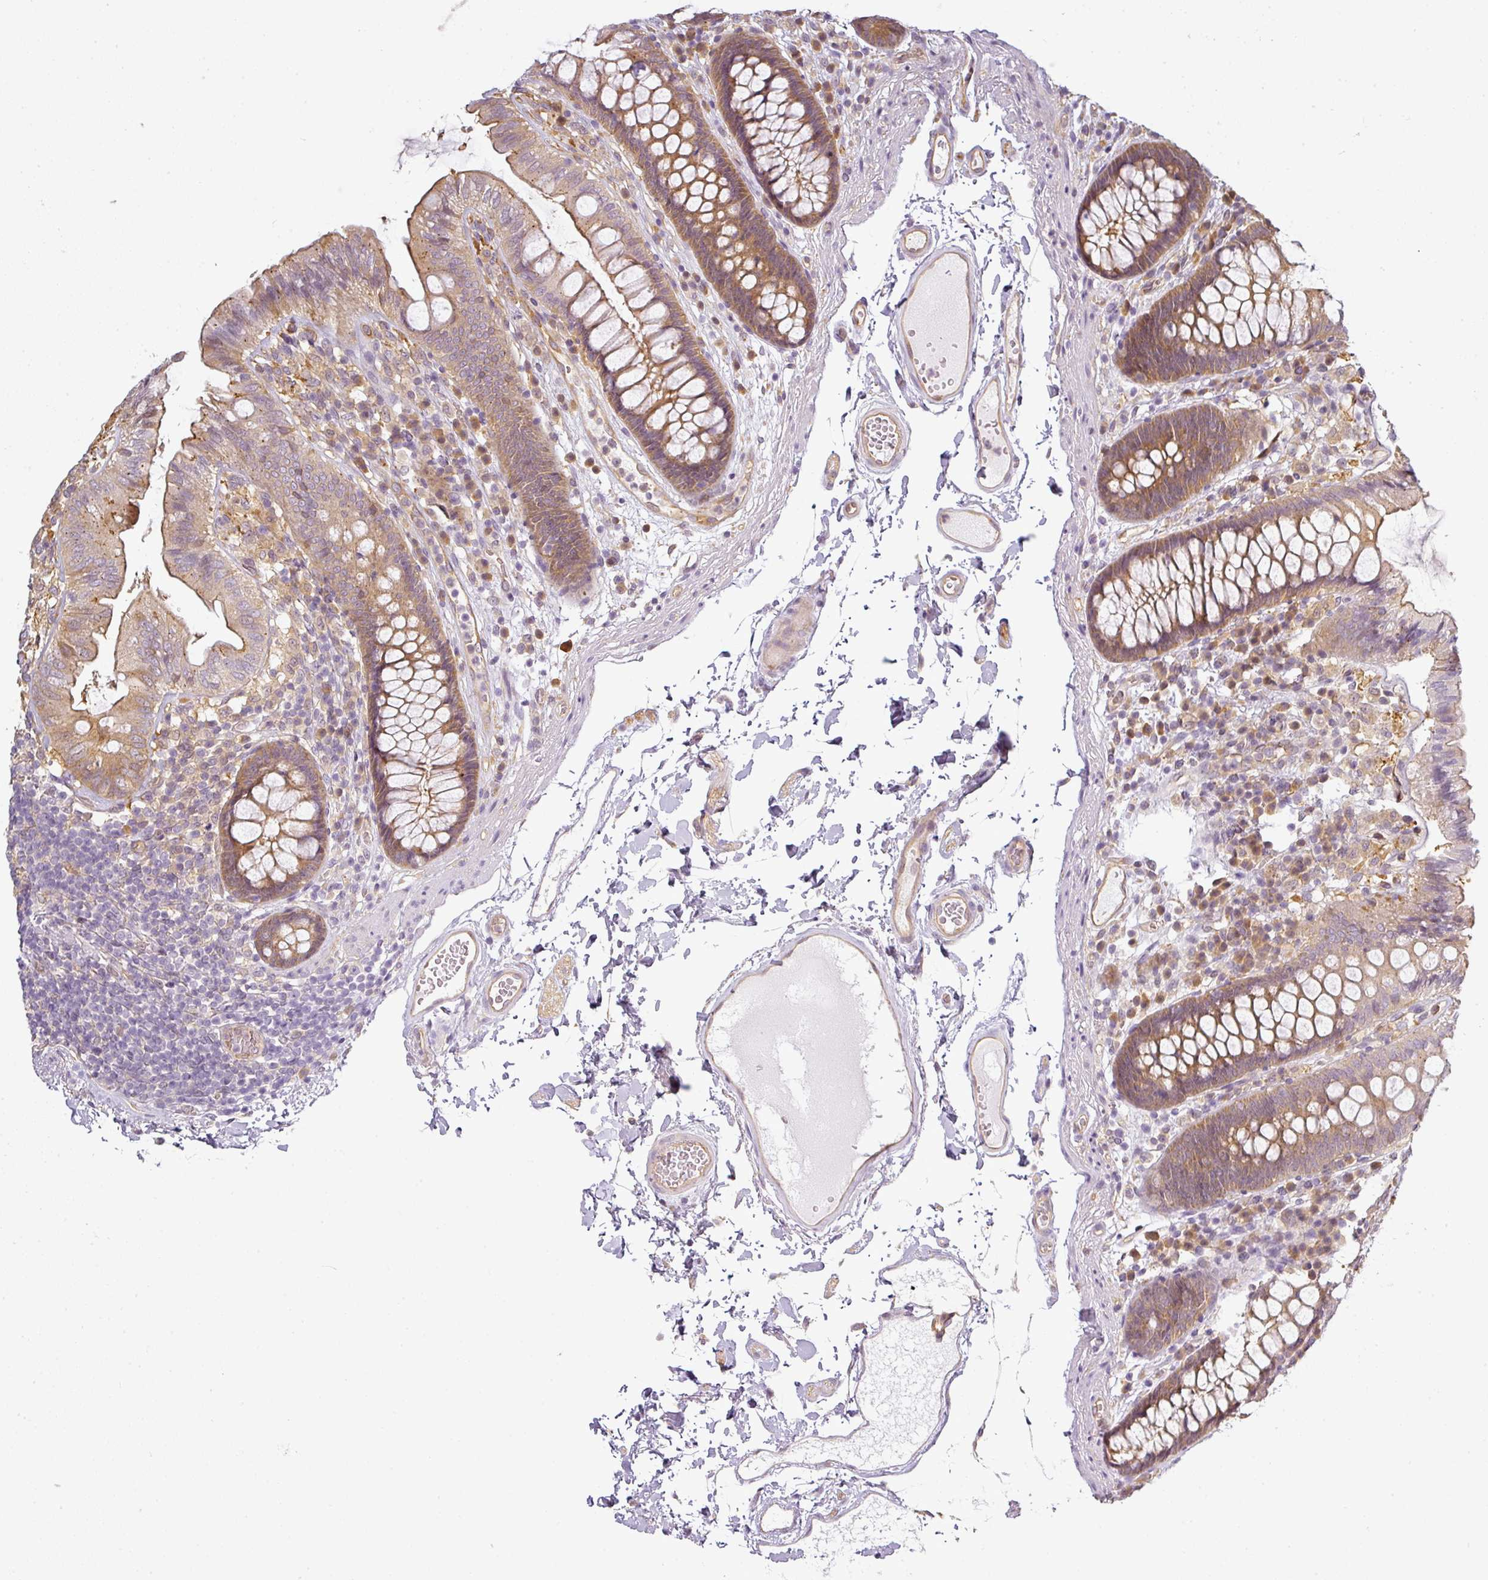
{"staining": {"intensity": "moderate", "quantity": "25%-75%", "location": "cytoplasmic/membranous"}, "tissue": "colon", "cell_type": "Endothelial cells", "image_type": "normal", "snomed": [{"axis": "morphology", "description": "Normal tissue, NOS"}, {"axis": "topography", "description": "Colon"}], "caption": "A brown stain highlights moderate cytoplasmic/membranous positivity of a protein in endothelial cells of normal colon. (IHC, brightfield microscopy, high magnification).", "gene": "ANKRD18A", "patient": {"sex": "male", "age": 84}}